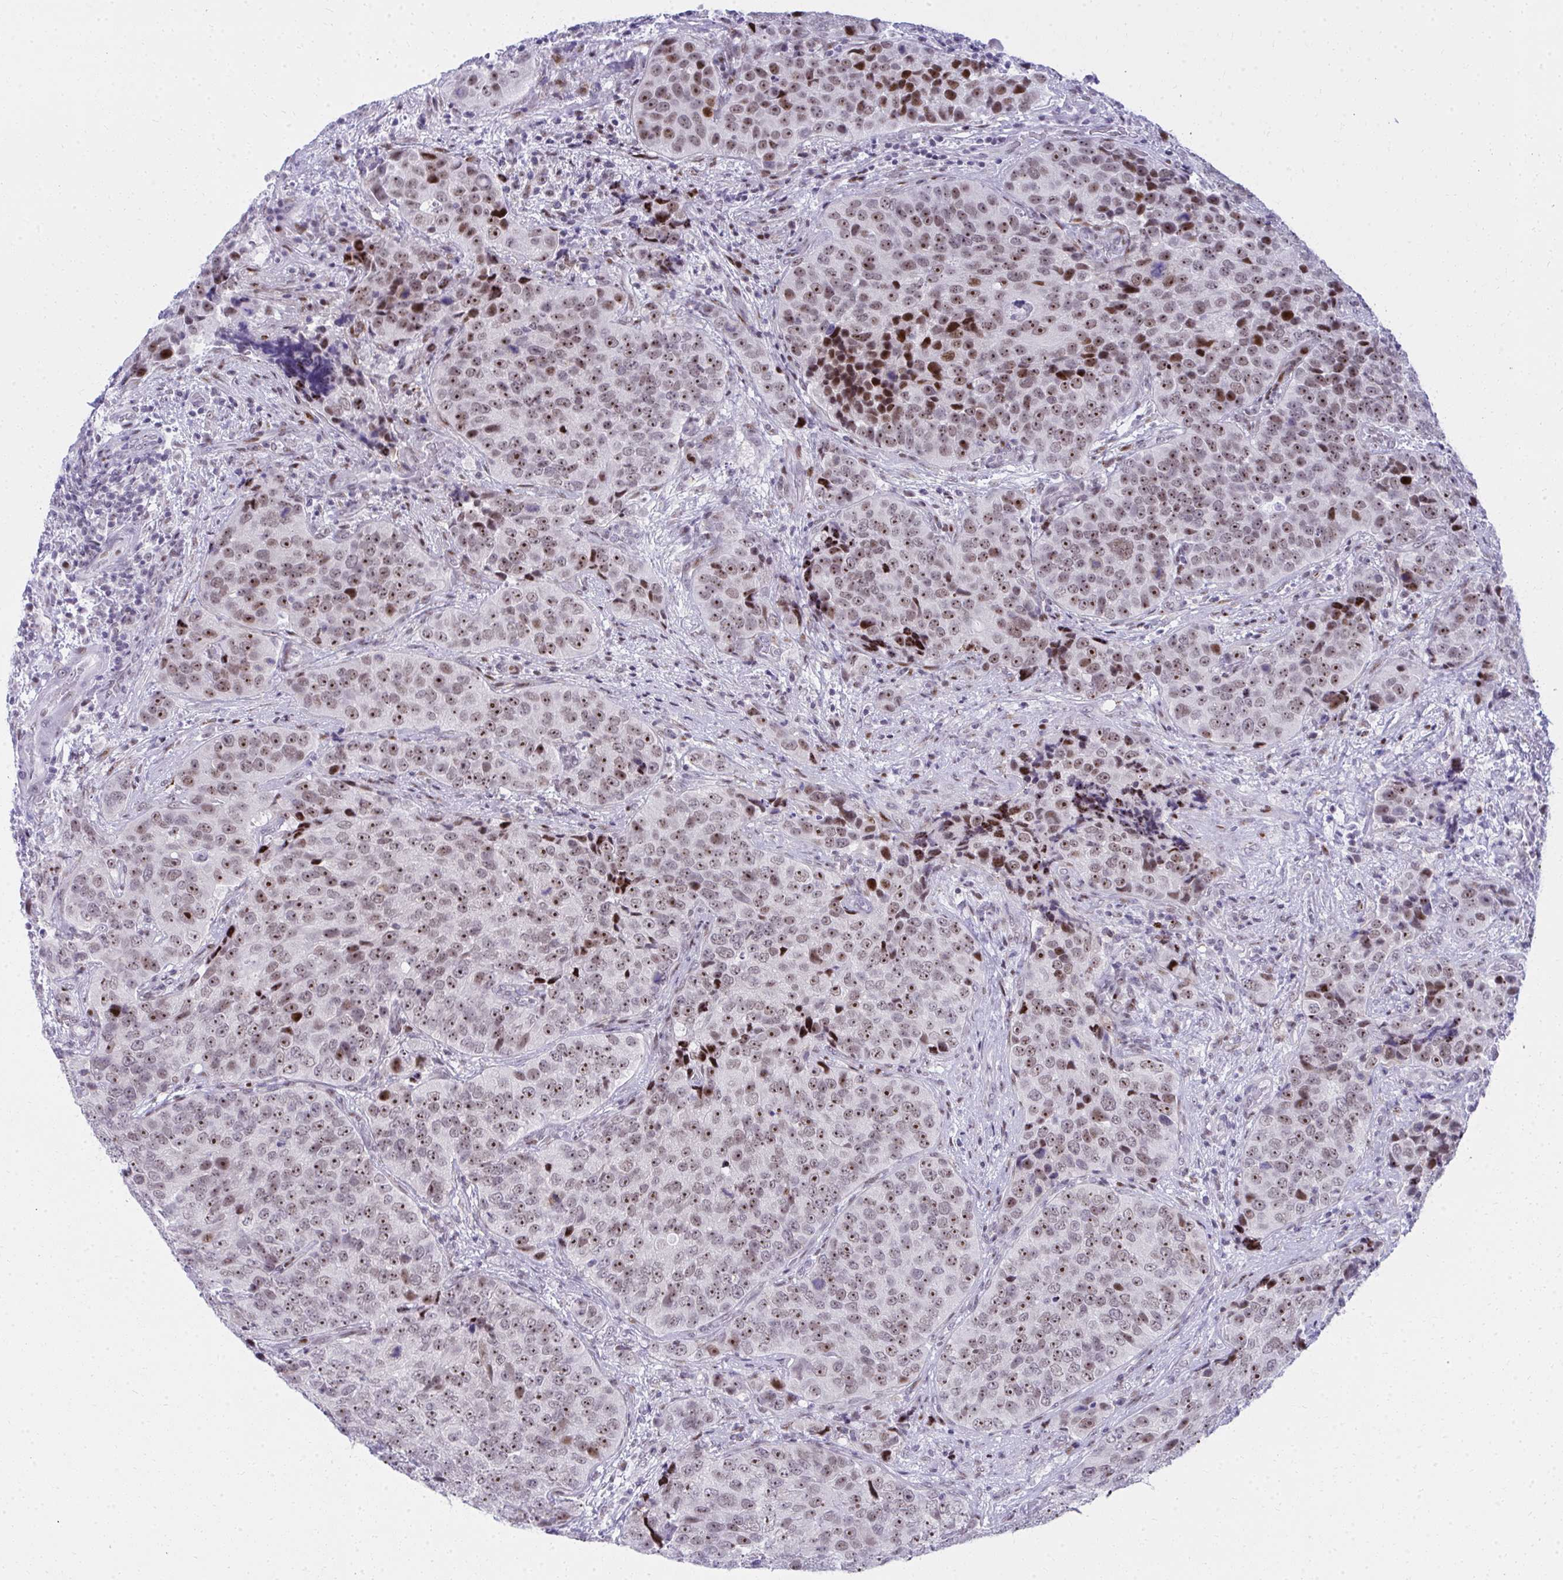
{"staining": {"intensity": "moderate", "quantity": ">75%", "location": "nuclear"}, "tissue": "urothelial cancer", "cell_type": "Tumor cells", "image_type": "cancer", "snomed": [{"axis": "morphology", "description": "Urothelial carcinoma, NOS"}, {"axis": "topography", "description": "Urinary bladder"}], "caption": "Immunohistochemical staining of transitional cell carcinoma displays medium levels of moderate nuclear protein expression in approximately >75% of tumor cells.", "gene": "GLDN", "patient": {"sex": "male", "age": 52}}